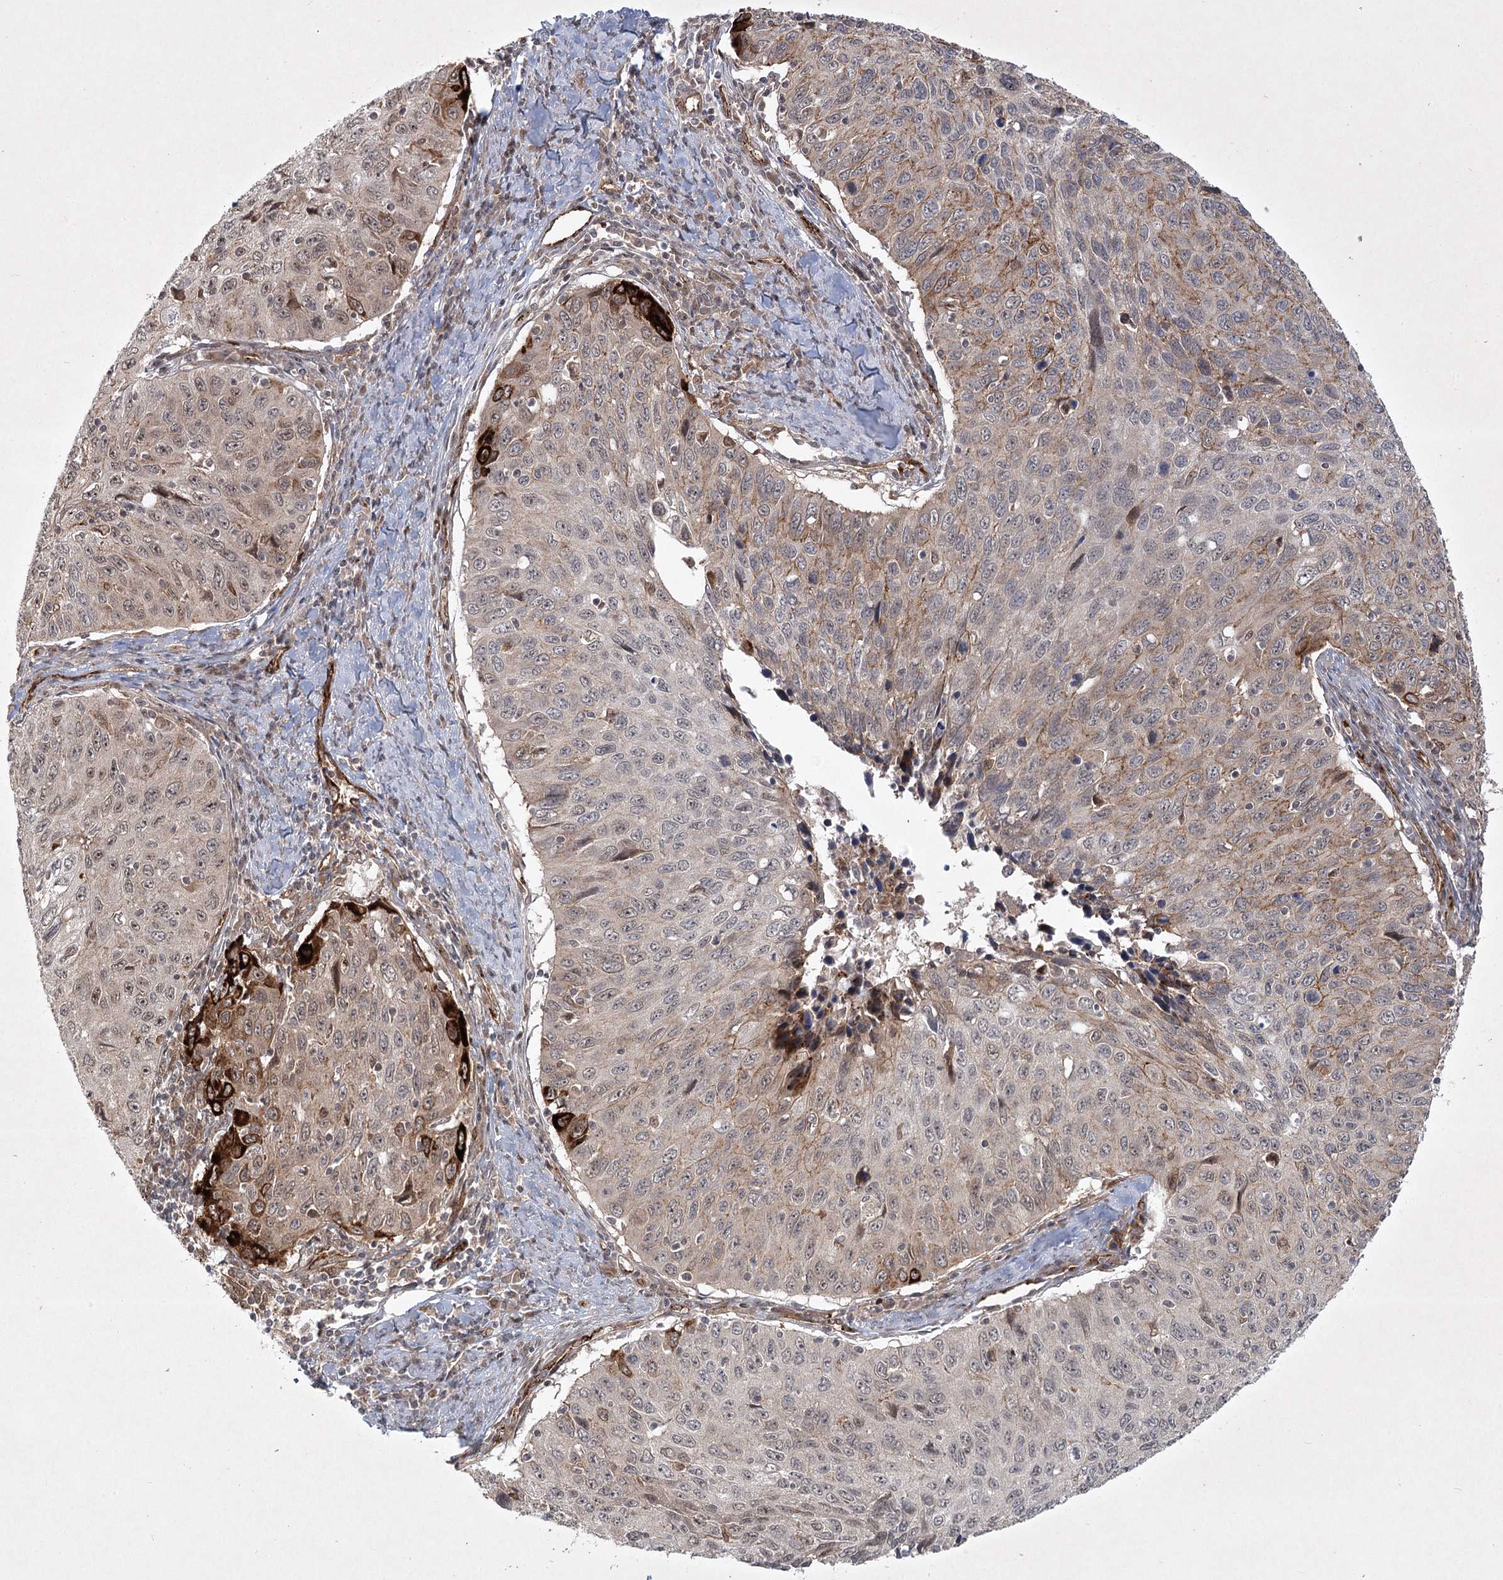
{"staining": {"intensity": "strong", "quantity": "<25%", "location": "cytoplasmic/membranous"}, "tissue": "cervical cancer", "cell_type": "Tumor cells", "image_type": "cancer", "snomed": [{"axis": "morphology", "description": "Squamous cell carcinoma, NOS"}, {"axis": "topography", "description": "Cervix"}], "caption": "Immunohistochemistry (DAB) staining of squamous cell carcinoma (cervical) reveals strong cytoplasmic/membranous protein staining in about <25% of tumor cells.", "gene": "ARHGAP31", "patient": {"sex": "female", "age": 53}}